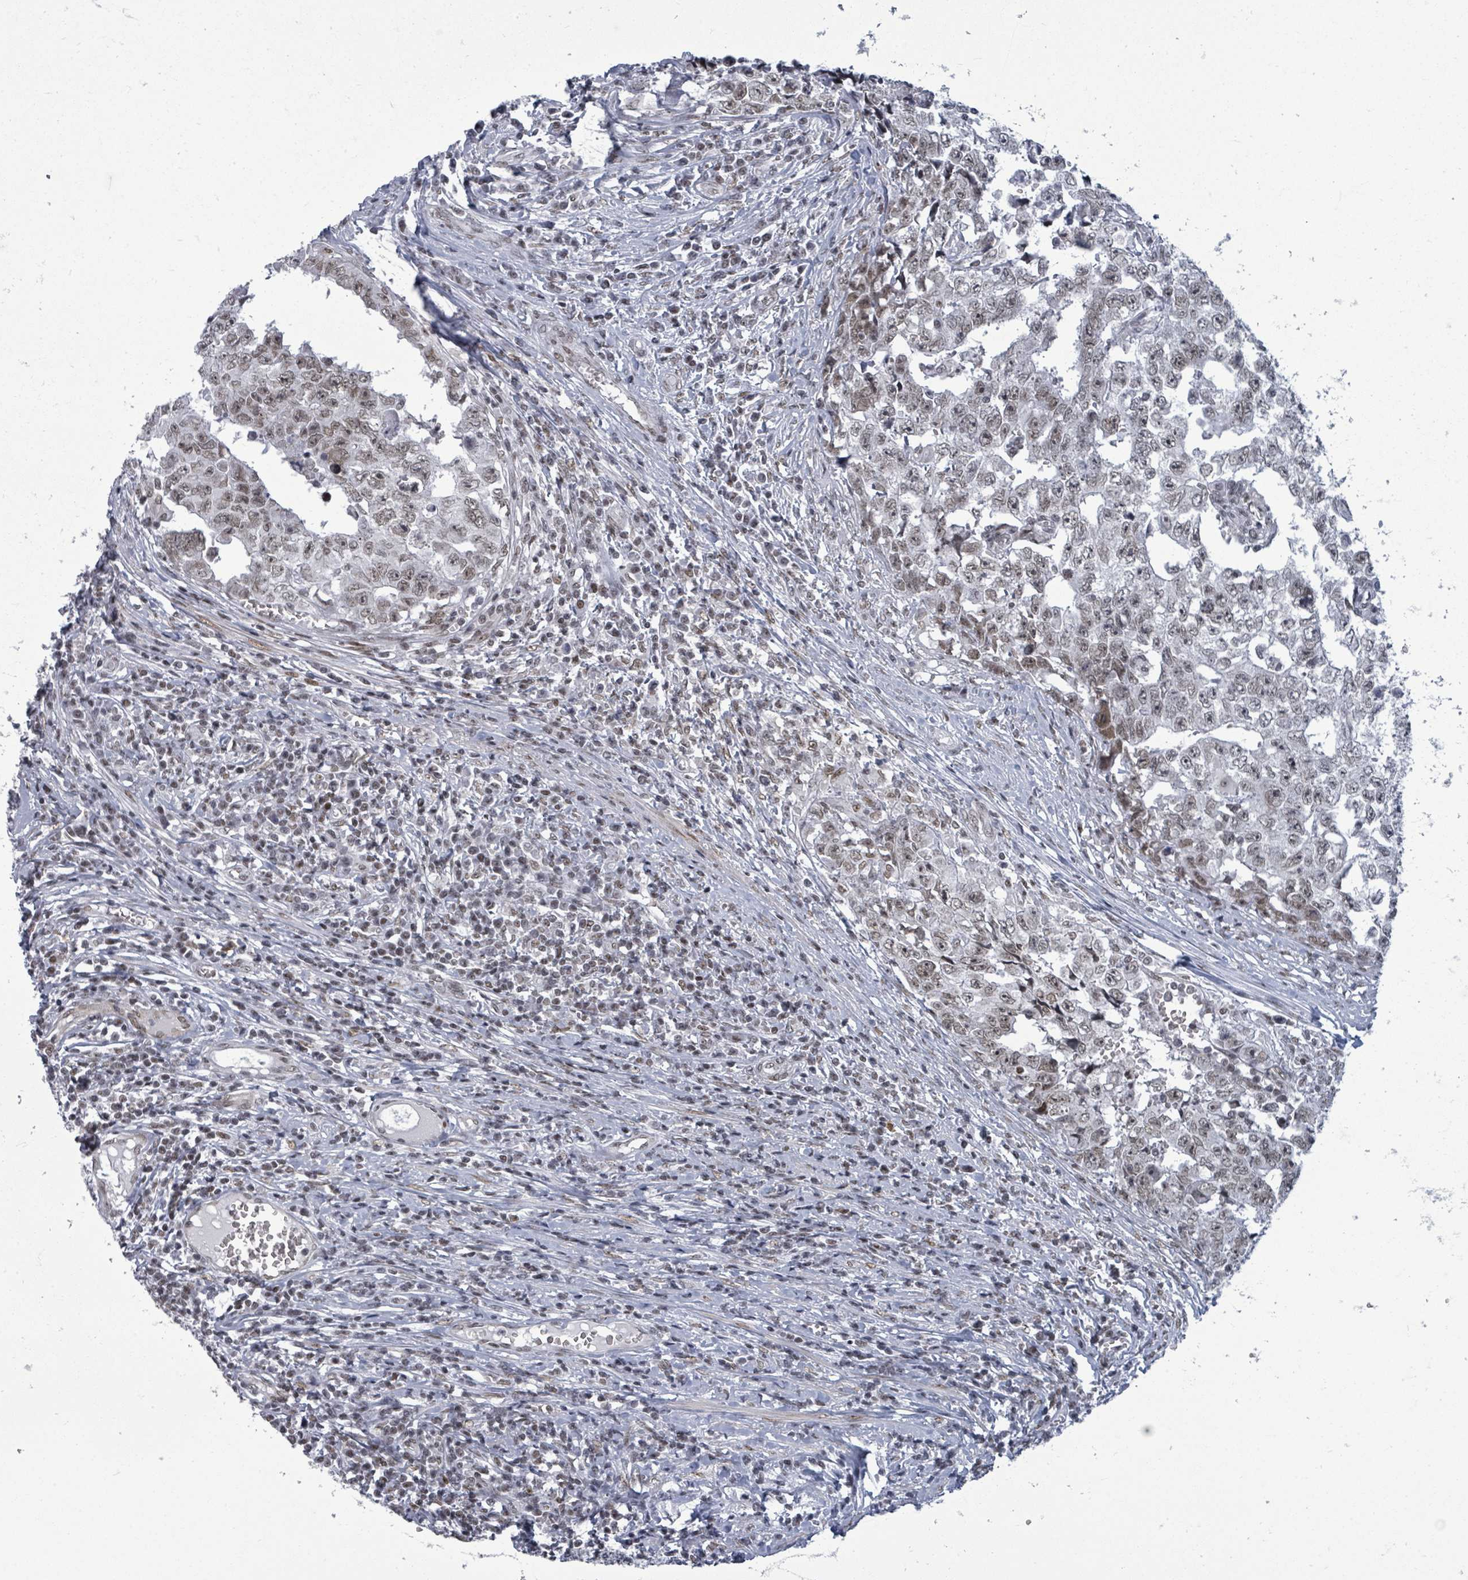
{"staining": {"intensity": "weak", "quantity": "25%-75%", "location": "nuclear"}, "tissue": "testis cancer", "cell_type": "Tumor cells", "image_type": "cancer", "snomed": [{"axis": "morphology", "description": "Carcinoma, Embryonal, NOS"}, {"axis": "topography", "description": "Testis"}], "caption": "Testis cancer stained with a brown dye displays weak nuclear positive positivity in approximately 25%-75% of tumor cells.", "gene": "ERCC5", "patient": {"sex": "male", "age": 25}}